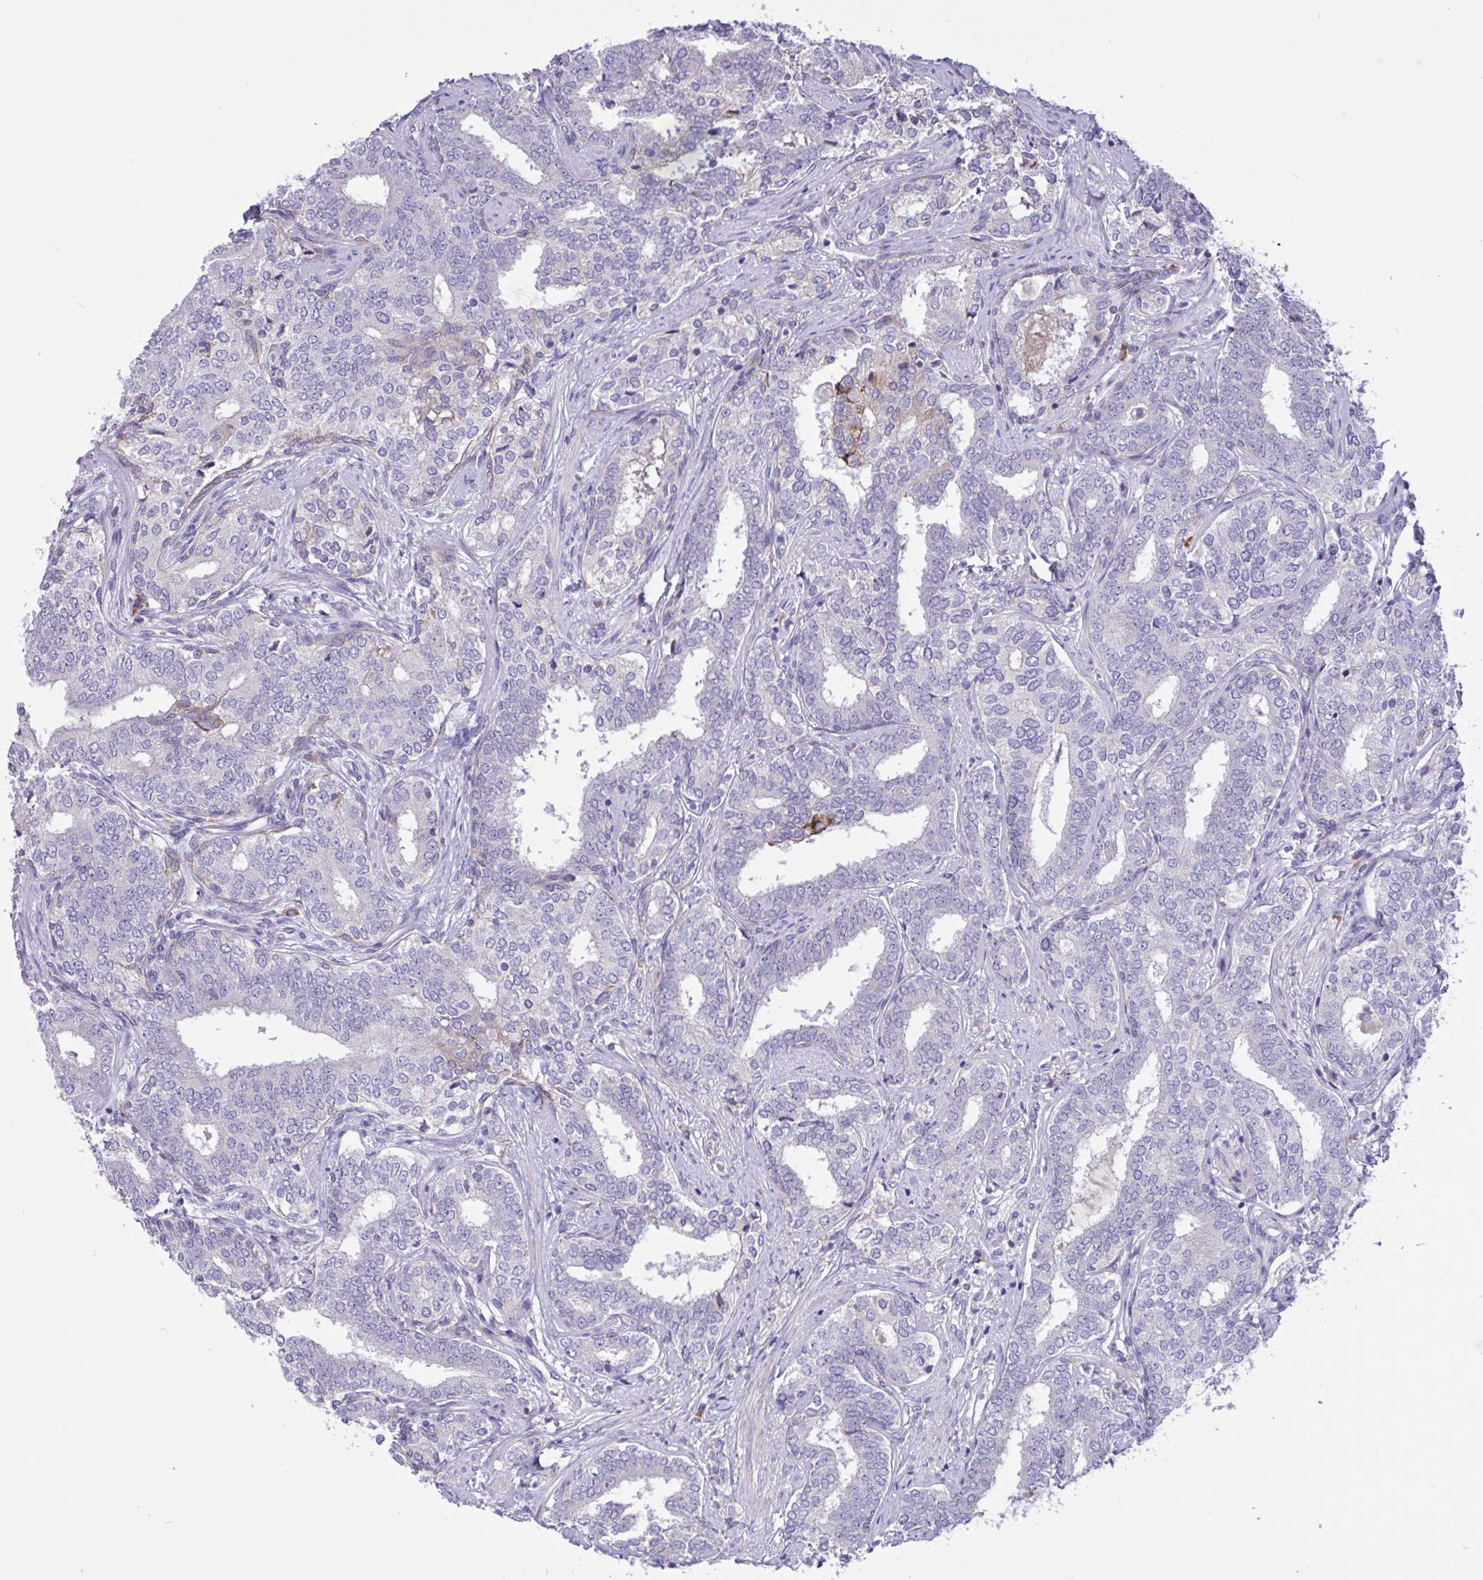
{"staining": {"intensity": "negative", "quantity": "none", "location": "none"}, "tissue": "prostate cancer", "cell_type": "Tumor cells", "image_type": "cancer", "snomed": [{"axis": "morphology", "description": "Adenocarcinoma, High grade"}, {"axis": "topography", "description": "Prostate"}], "caption": "Prostate cancer (high-grade adenocarcinoma) was stained to show a protein in brown. There is no significant expression in tumor cells. The staining was performed using DAB to visualize the protein expression in brown, while the nuclei were stained in blue with hematoxylin (Magnification: 20x).", "gene": "DSC3", "patient": {"sex": "male", "age": 72}}